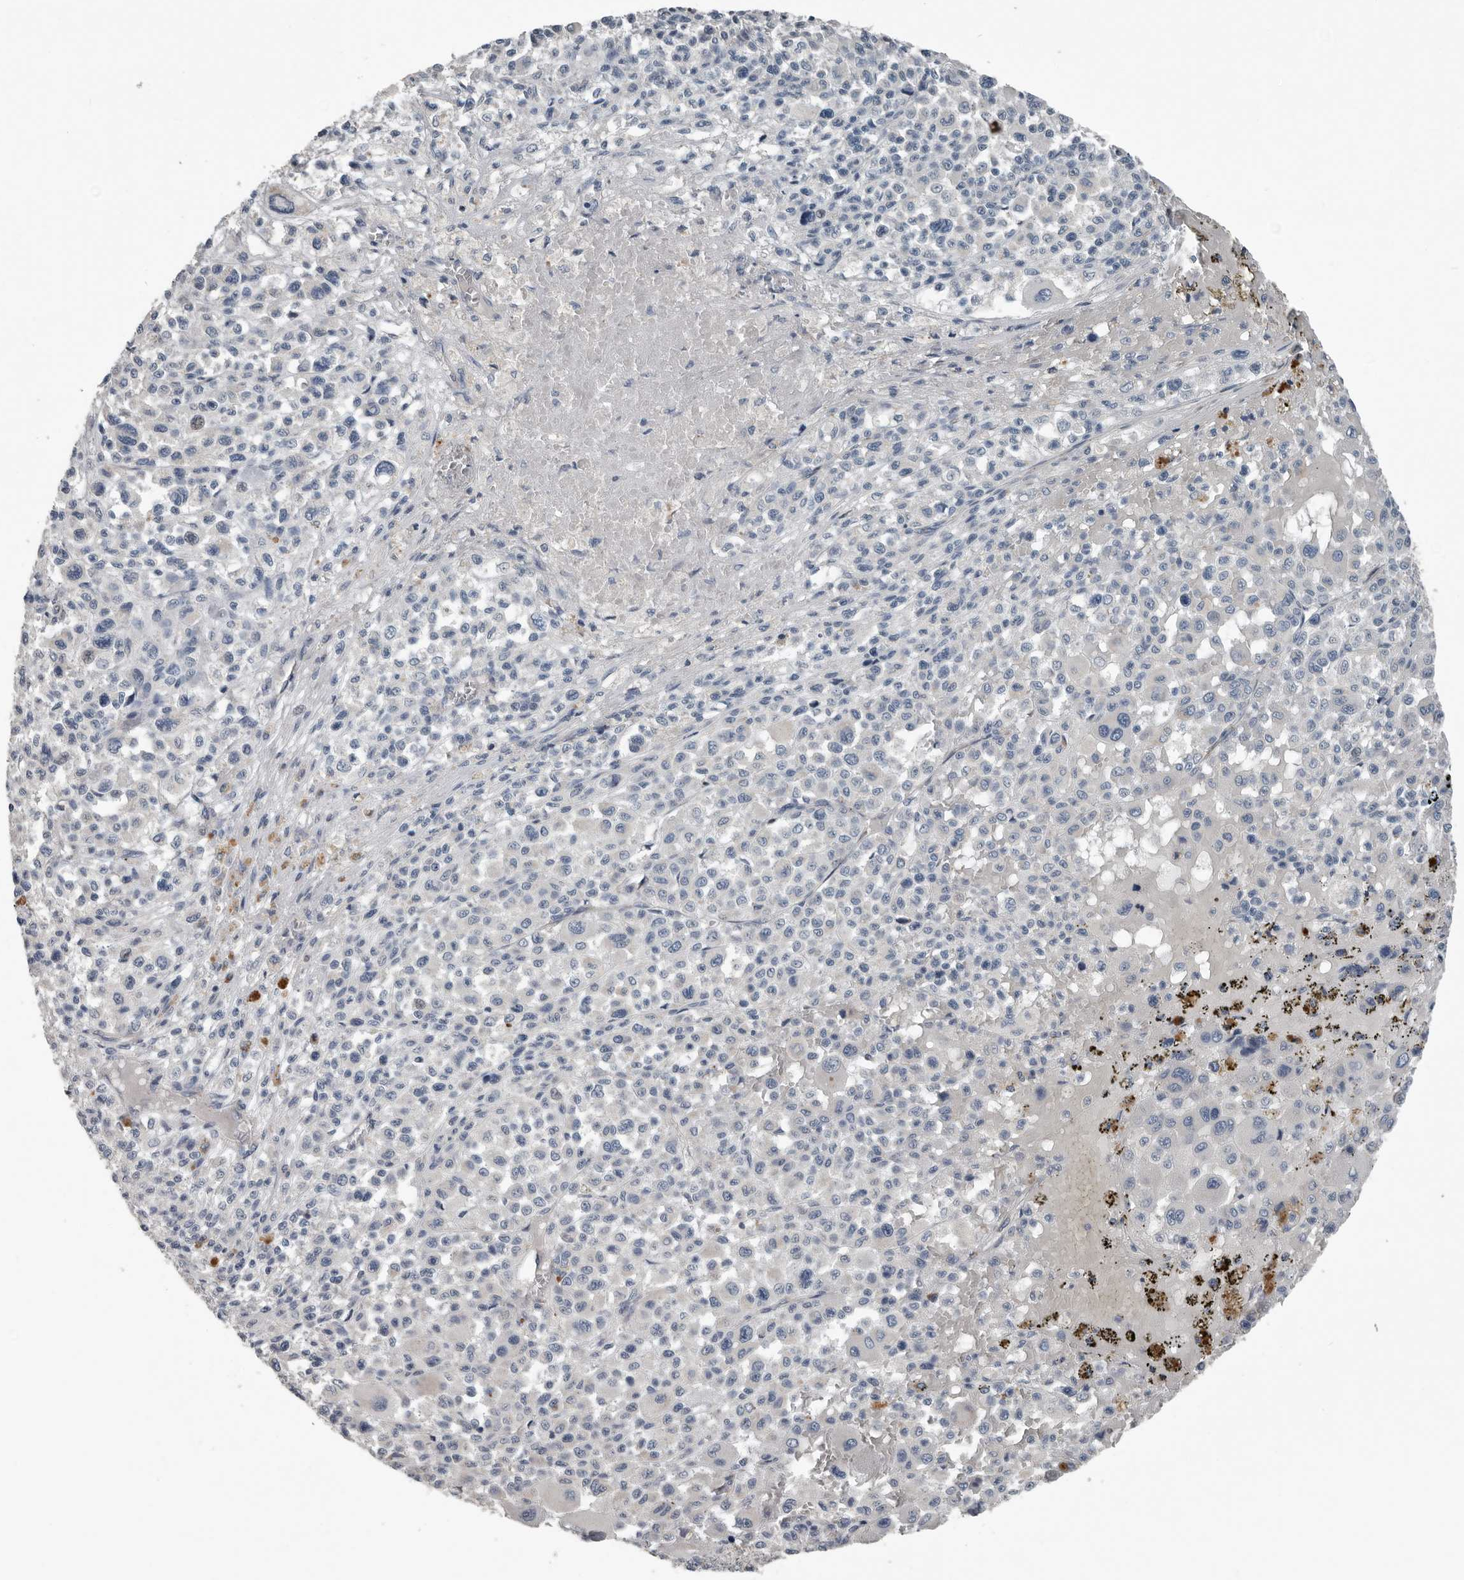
{"staining": {"intensity": "negative", "quantity": "none", "location": "none"}, "tissue": "melanoma", "cell_type": "Tumor cells", "image_type": "cancer", "snomed": [{"axis": "morphology", "description": "Malignant melanoma, Metastatic site"}, {"axis": "topography", "description": "Skin"}], "caption": "A high-resolution micrograph shows IHC staining of malignant melanoma (metastatic site), which exhibits no significant staining in tumor cells. (Stains: DAB immunohistochemistry (IHC) with hematoxylin counter stain, Microscopy: brightfield microscopy at high magnification).", "gene": "DPY19L4", "patient": {"sex": "female", "age": 74}}